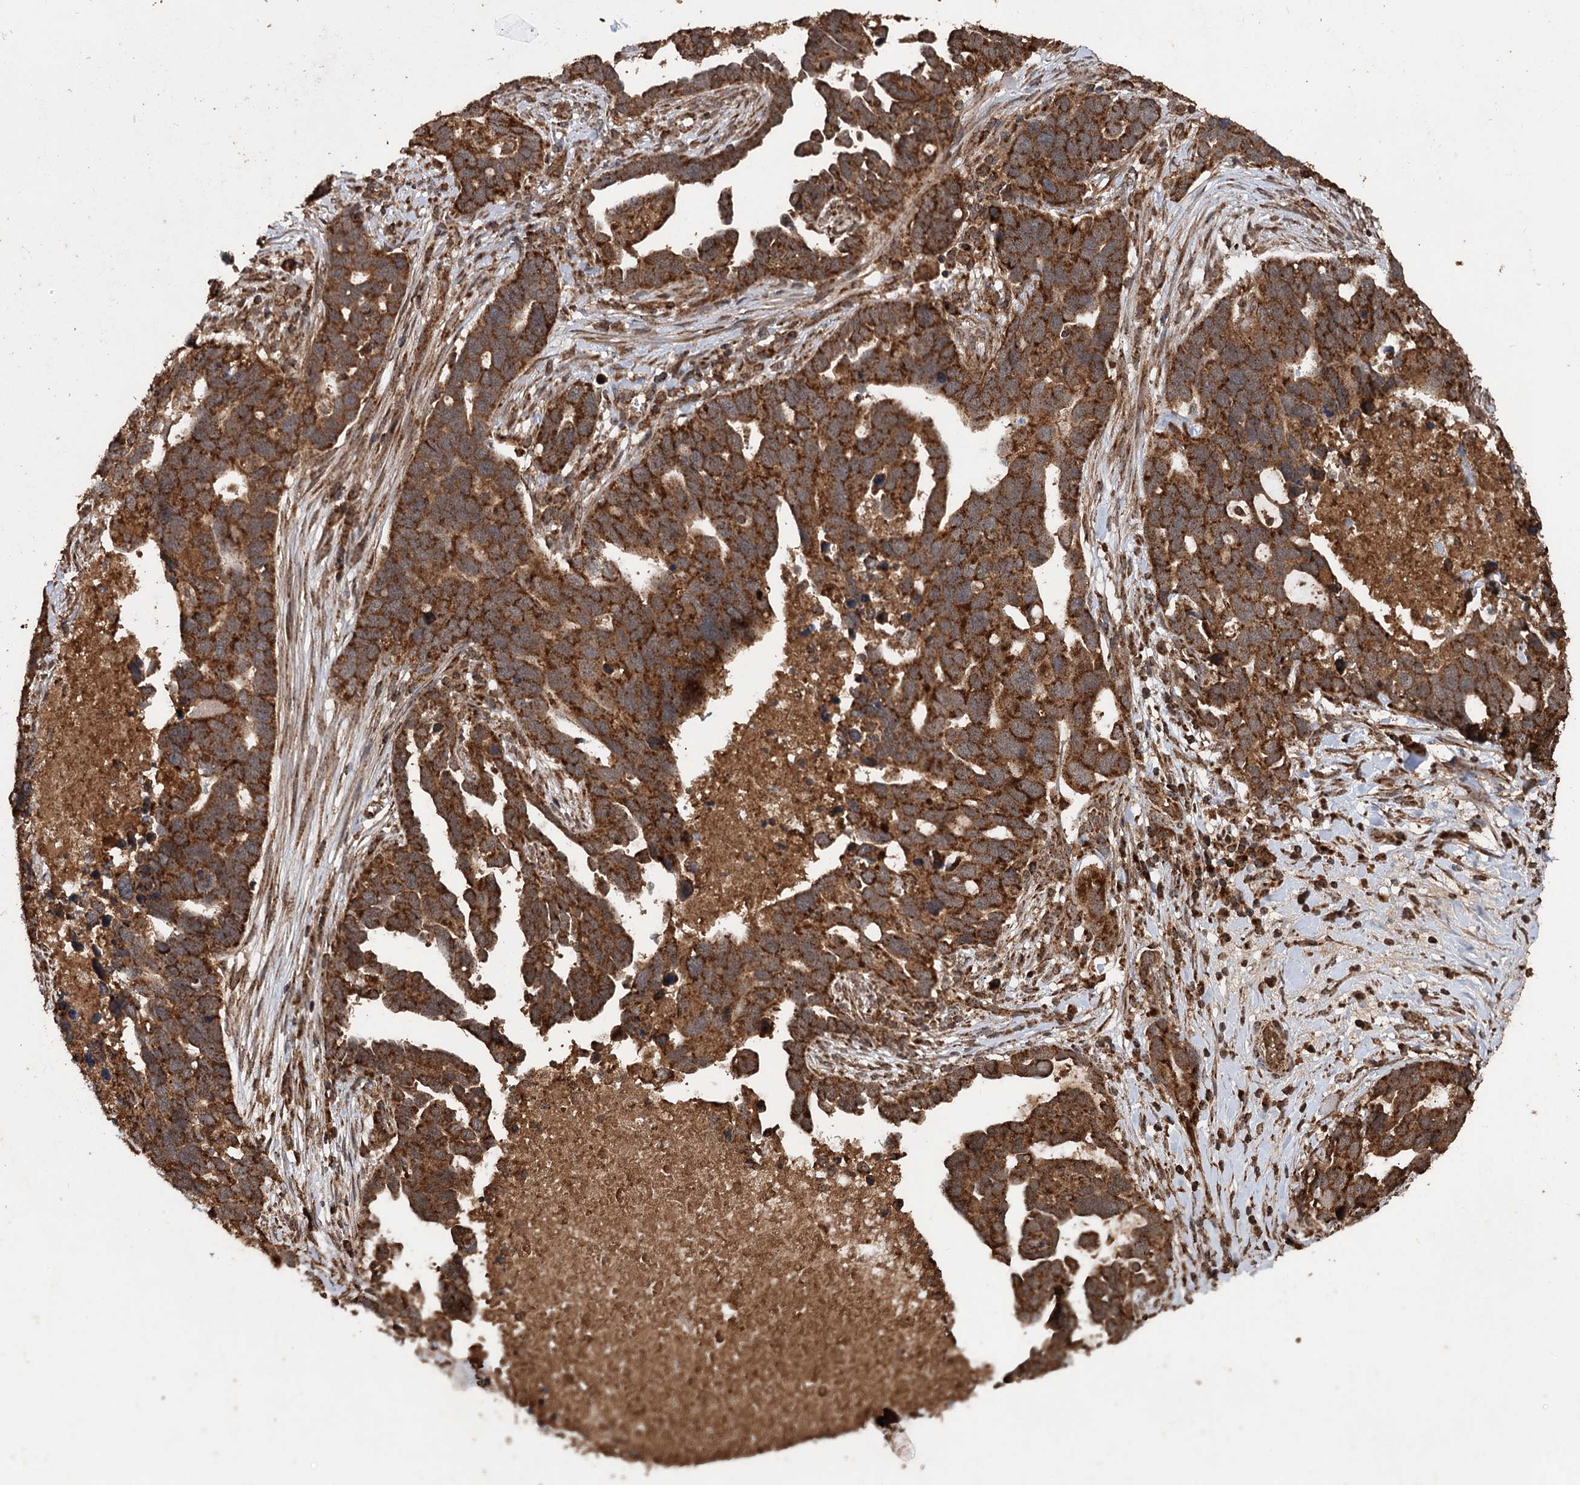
{"staining": {"intensity": "strong", "quantity": ">75%", "location": "cytoplasmic/membranous"}, "tissue": "ovarian cancer", "cell_type": "Tumor cells", "image_type": "cancer", "snomed": [{"axis": "morphology", "description": "Cystadenocarcinoma, serous, NOS"}, {"axis": "topography", "description": "Ovary"}], "caption": "Protein analysis of ovarian cancer tissue reveals strong cytoplasmic/membranous positivity in about >75% of tumor cells.", "gene": "IPO4", "patient": {"sex": "female", "age": 54}}